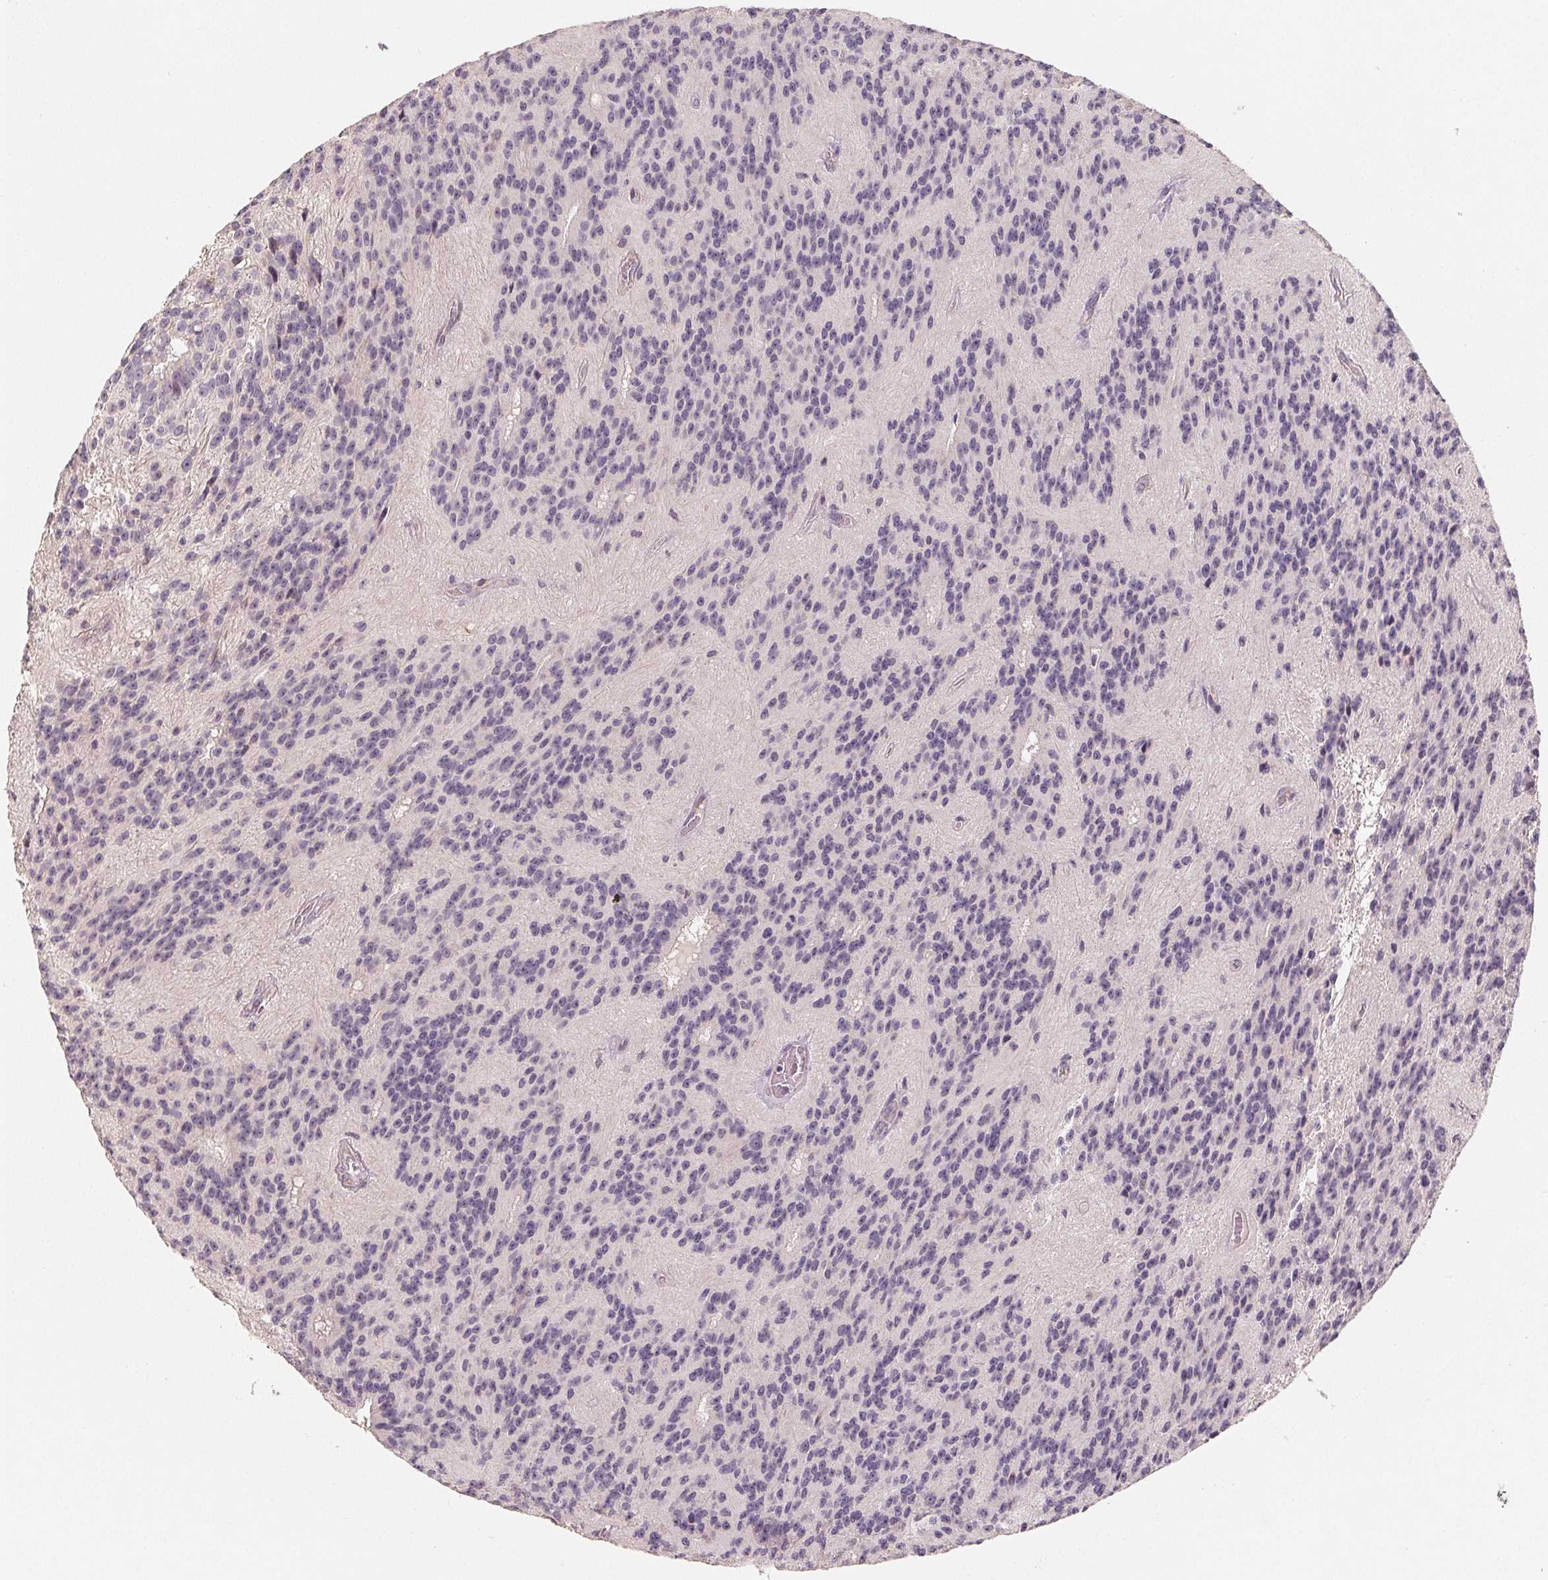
{"staining": {"intensity": "negative", "quantity": "none", "location": "none"}, "tissue": "glioma", "cell_type": "Tumor cells", "image_type": "cancer", "snomed": [{"axis": "morphology", "description": "Glioma, malignant, Low grade"}, {"axis": "topography", "description": "Brain"}], "caption": "Immunohistochemical staining of human malignant glioma (low-grade) shows no significant positivity in tumor cells.", "gene": "TMSB15B", "patient": {"sex": "male", "age": 31}}